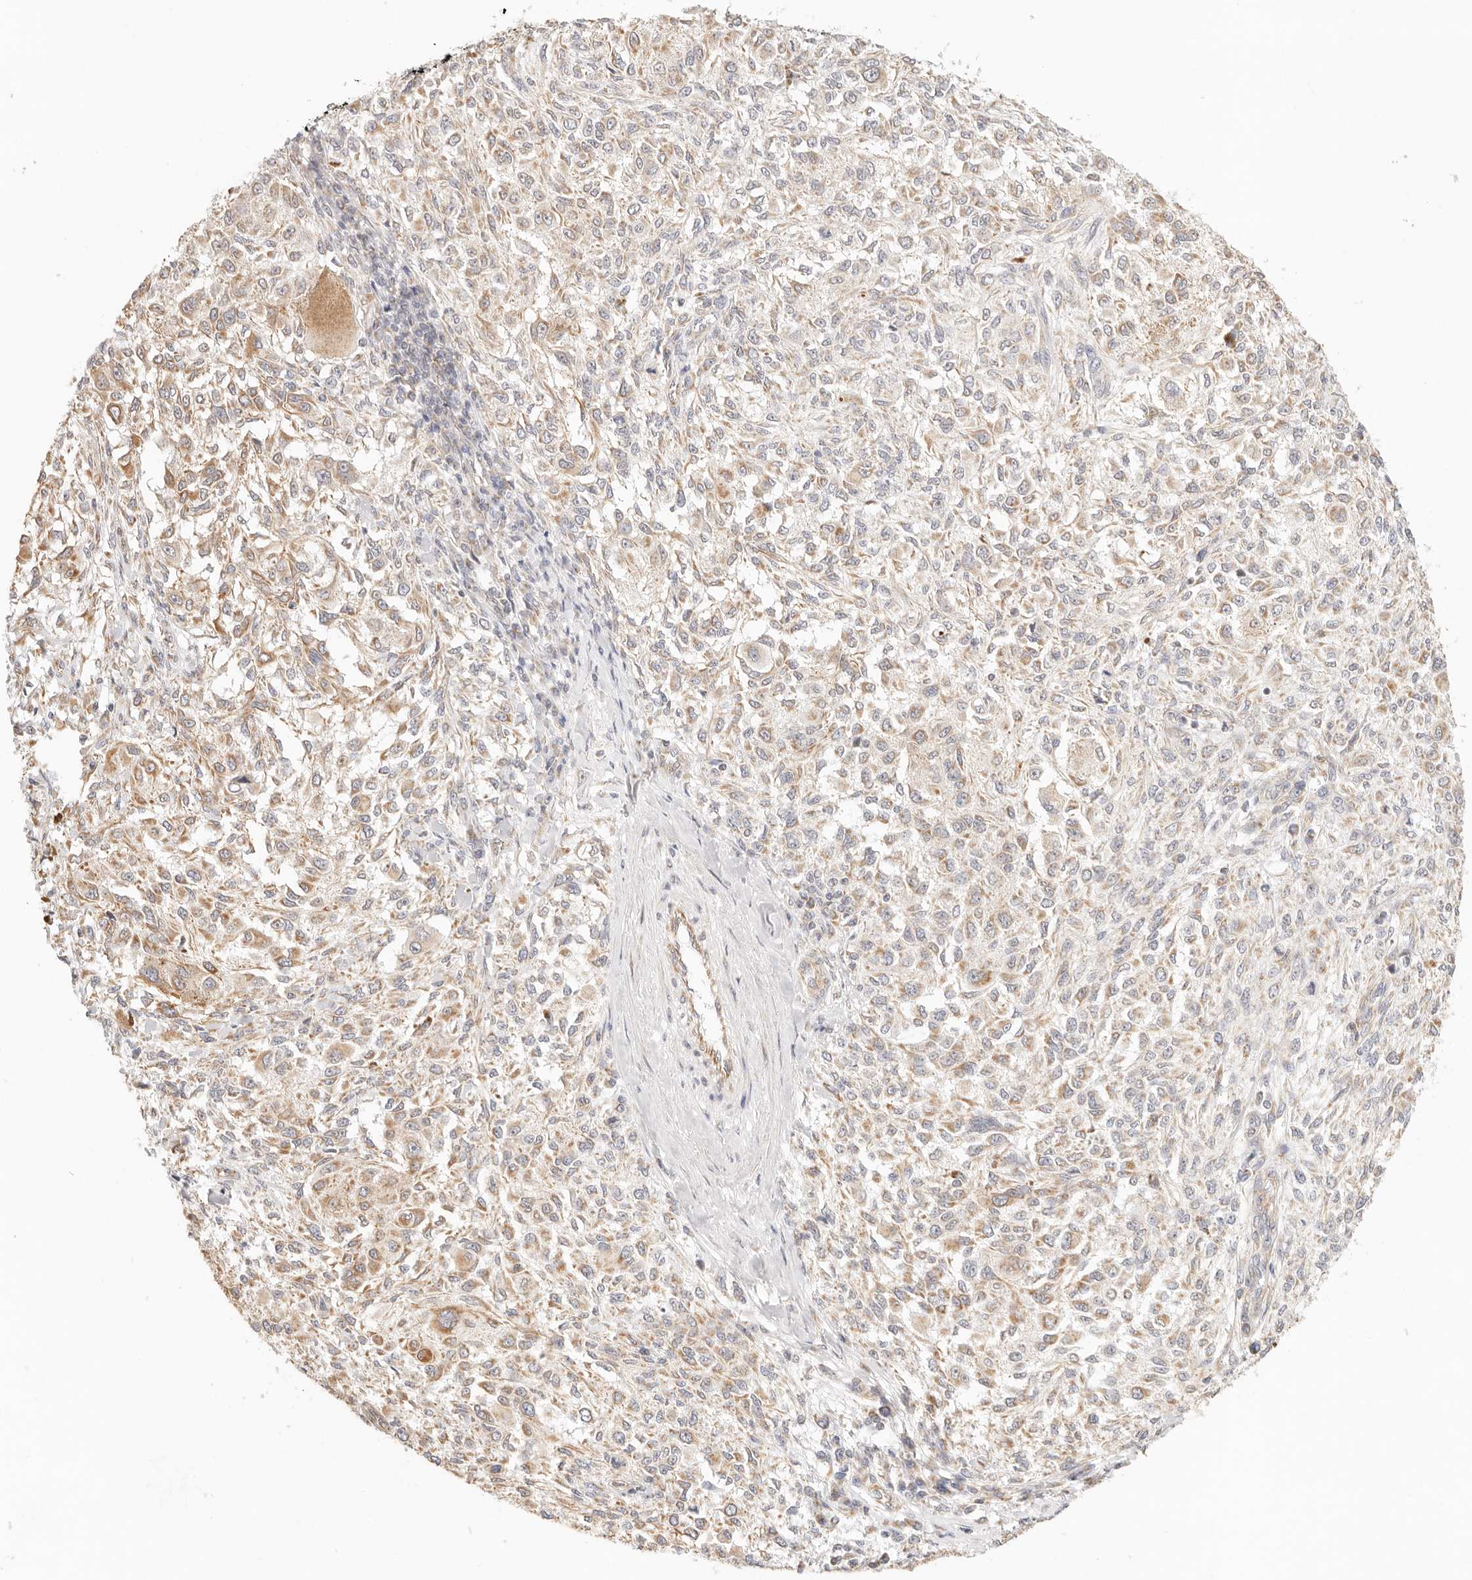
{"staining": {"intensity": "moderate", "quantity": "25%-75%", "location": "cytoplasmic/membranous"}, "tissue": "melanoma", "cell_type": "Tumor cells", "image_type": "cancer", "snomed": [{"axis": "morphology", "description": "Necrosis, NOS"}, {"axis": "morphology", "description": "Malignant melanoma, NOS"}, {"axis": "topography", "description": "Skin"}], "caption": "A histopathology image of melanoma stained for a protein reveals moderate cytoplasmic/membranous brown staining in tumor cells.", "gene": "ZC3H11A", "patient": {"sex": "female", "age": 87}}